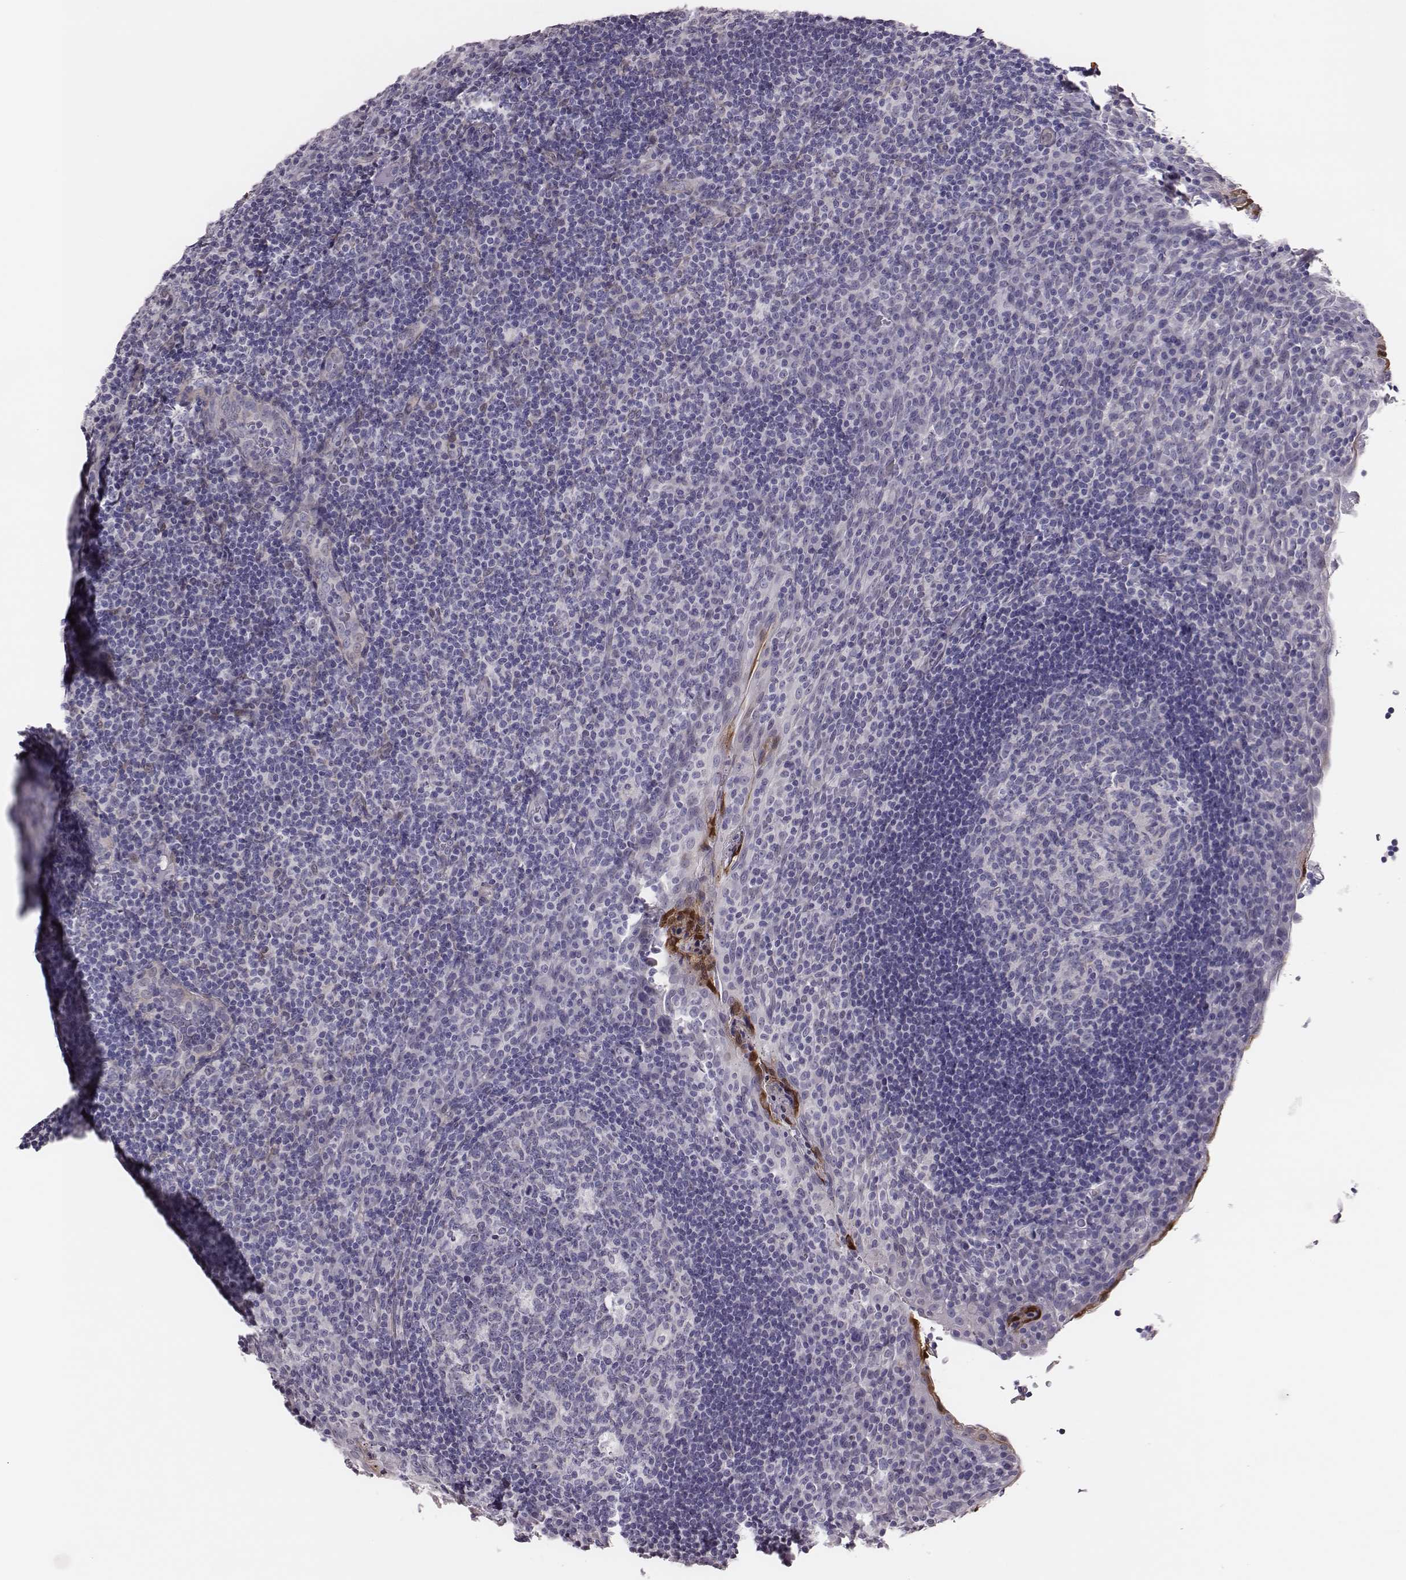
{"staining": {"intensity": "negative", "quantity": "none", "location": "none"}, "tissue": "tonsil", "cell_type": "Germinal center cells", "image_type": "normal", "snomed": [{"axis": "morphology", "description": "Normal tissue, NOS"}, {"axis": "topography", "description": "Tonsil"}], "caption": "Immunohistochemistry photomicrograph of unremarkable tonsil stained for a protein (brown), which reveals no positivity in germinal center cells.", "gene": "SCML2", "patient": {"sex": "male", "age": 17}}